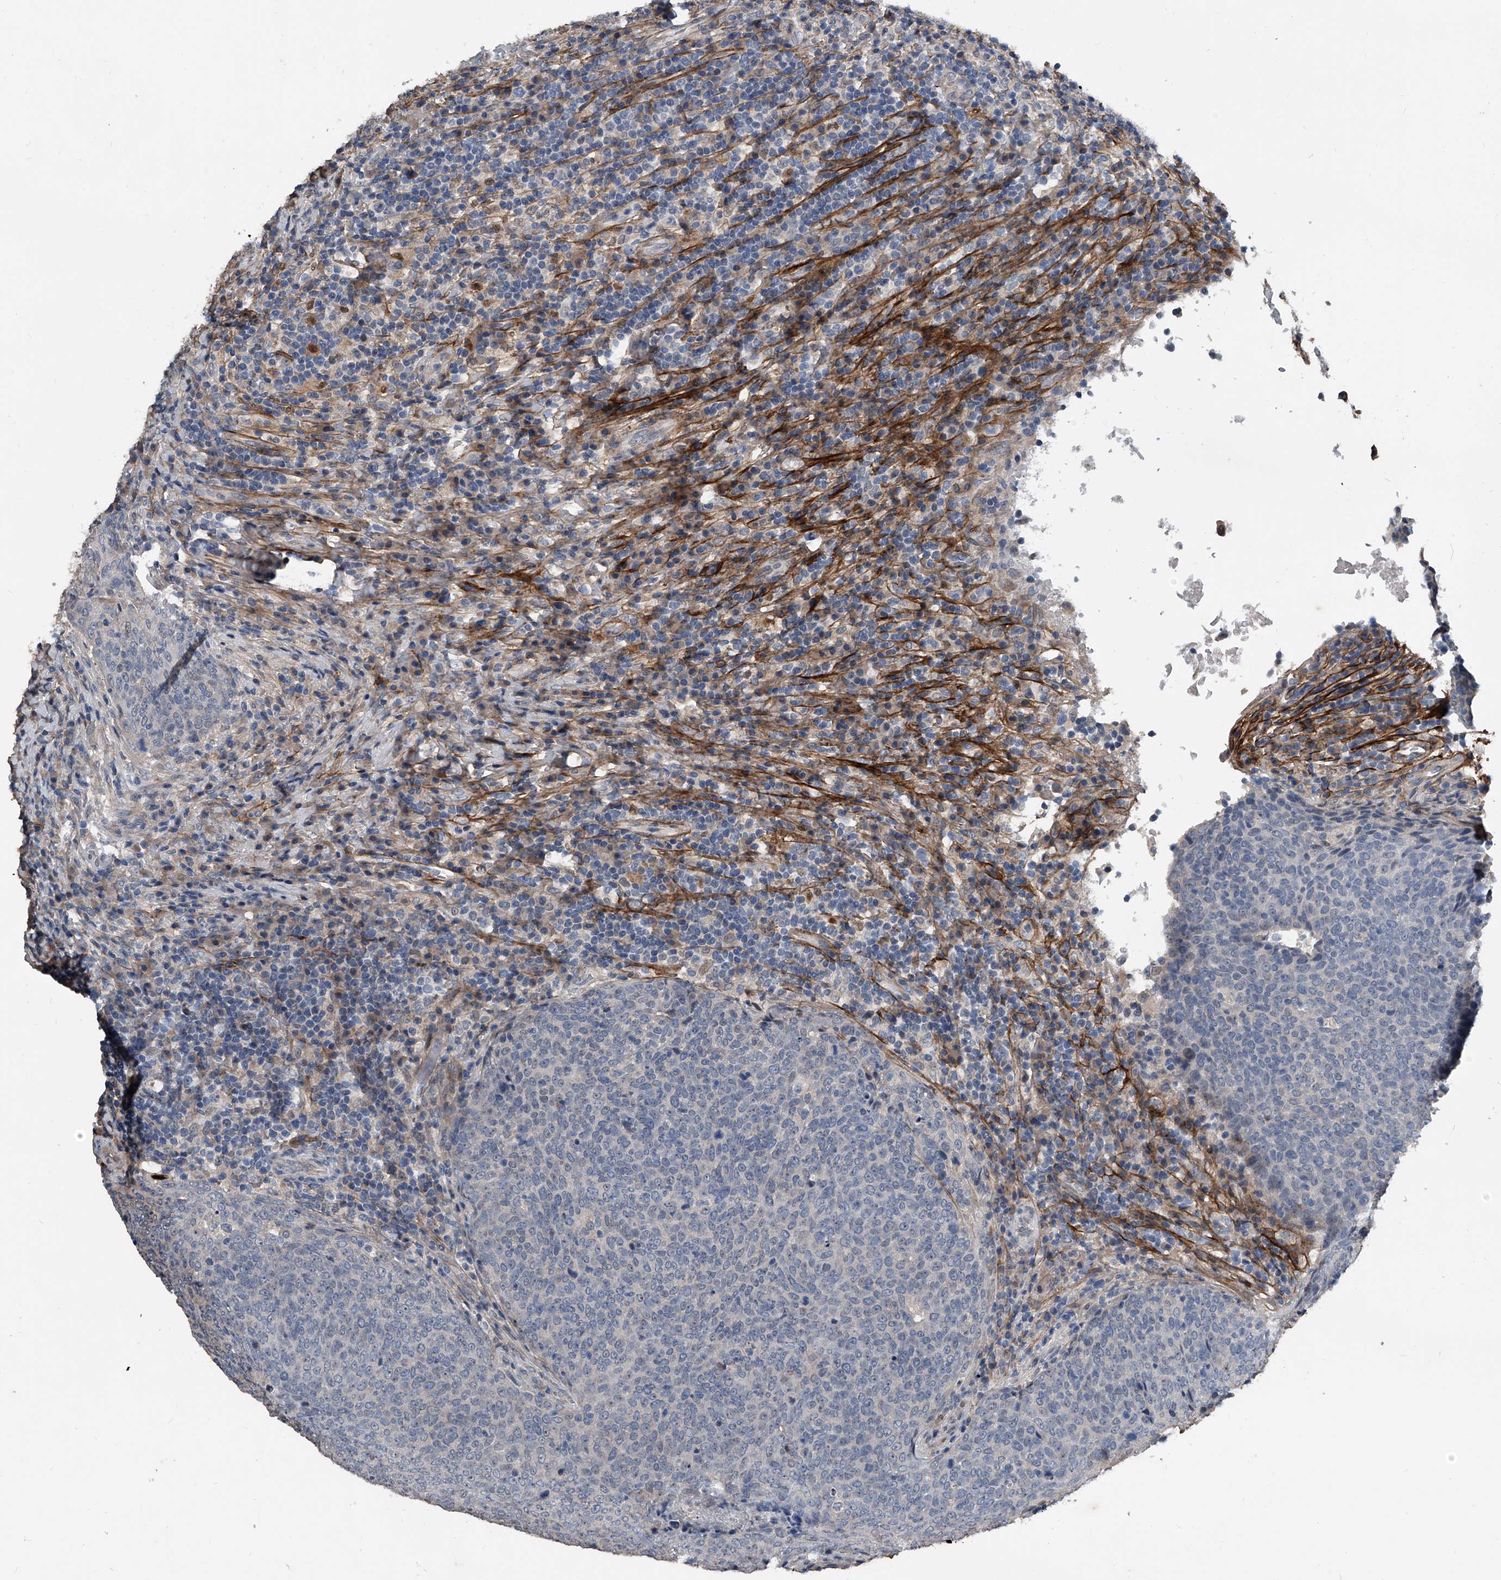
{"staining": {"intensity": "negative", "quantity": "none", "location": "none"}, "tissue": "head and neck cancer", "cell_type": "Tumor cells", "image_type": "cancer", "snomed": [{"axis": "morphology", "description": "Squamous cell carcinoma, NOS"}, {"axis": "morphology", "description": "Squamous cell carcinoma, metastatic, NOS"}, {"axis": "topography", "description": "Lymph node"}, {"axis": "topography", "description": "Head-Neck"}], "caption": "This photomicrograph is of metastatic squamous cell carcinoma (head and neck) stained with immunohistochemistry to label a protein in brown with the nuclei are counter-stained blue. There is no positivity in tumor cells.", "gene": "PHACTR1", "patient": {"sex": "male", "age": 62}}